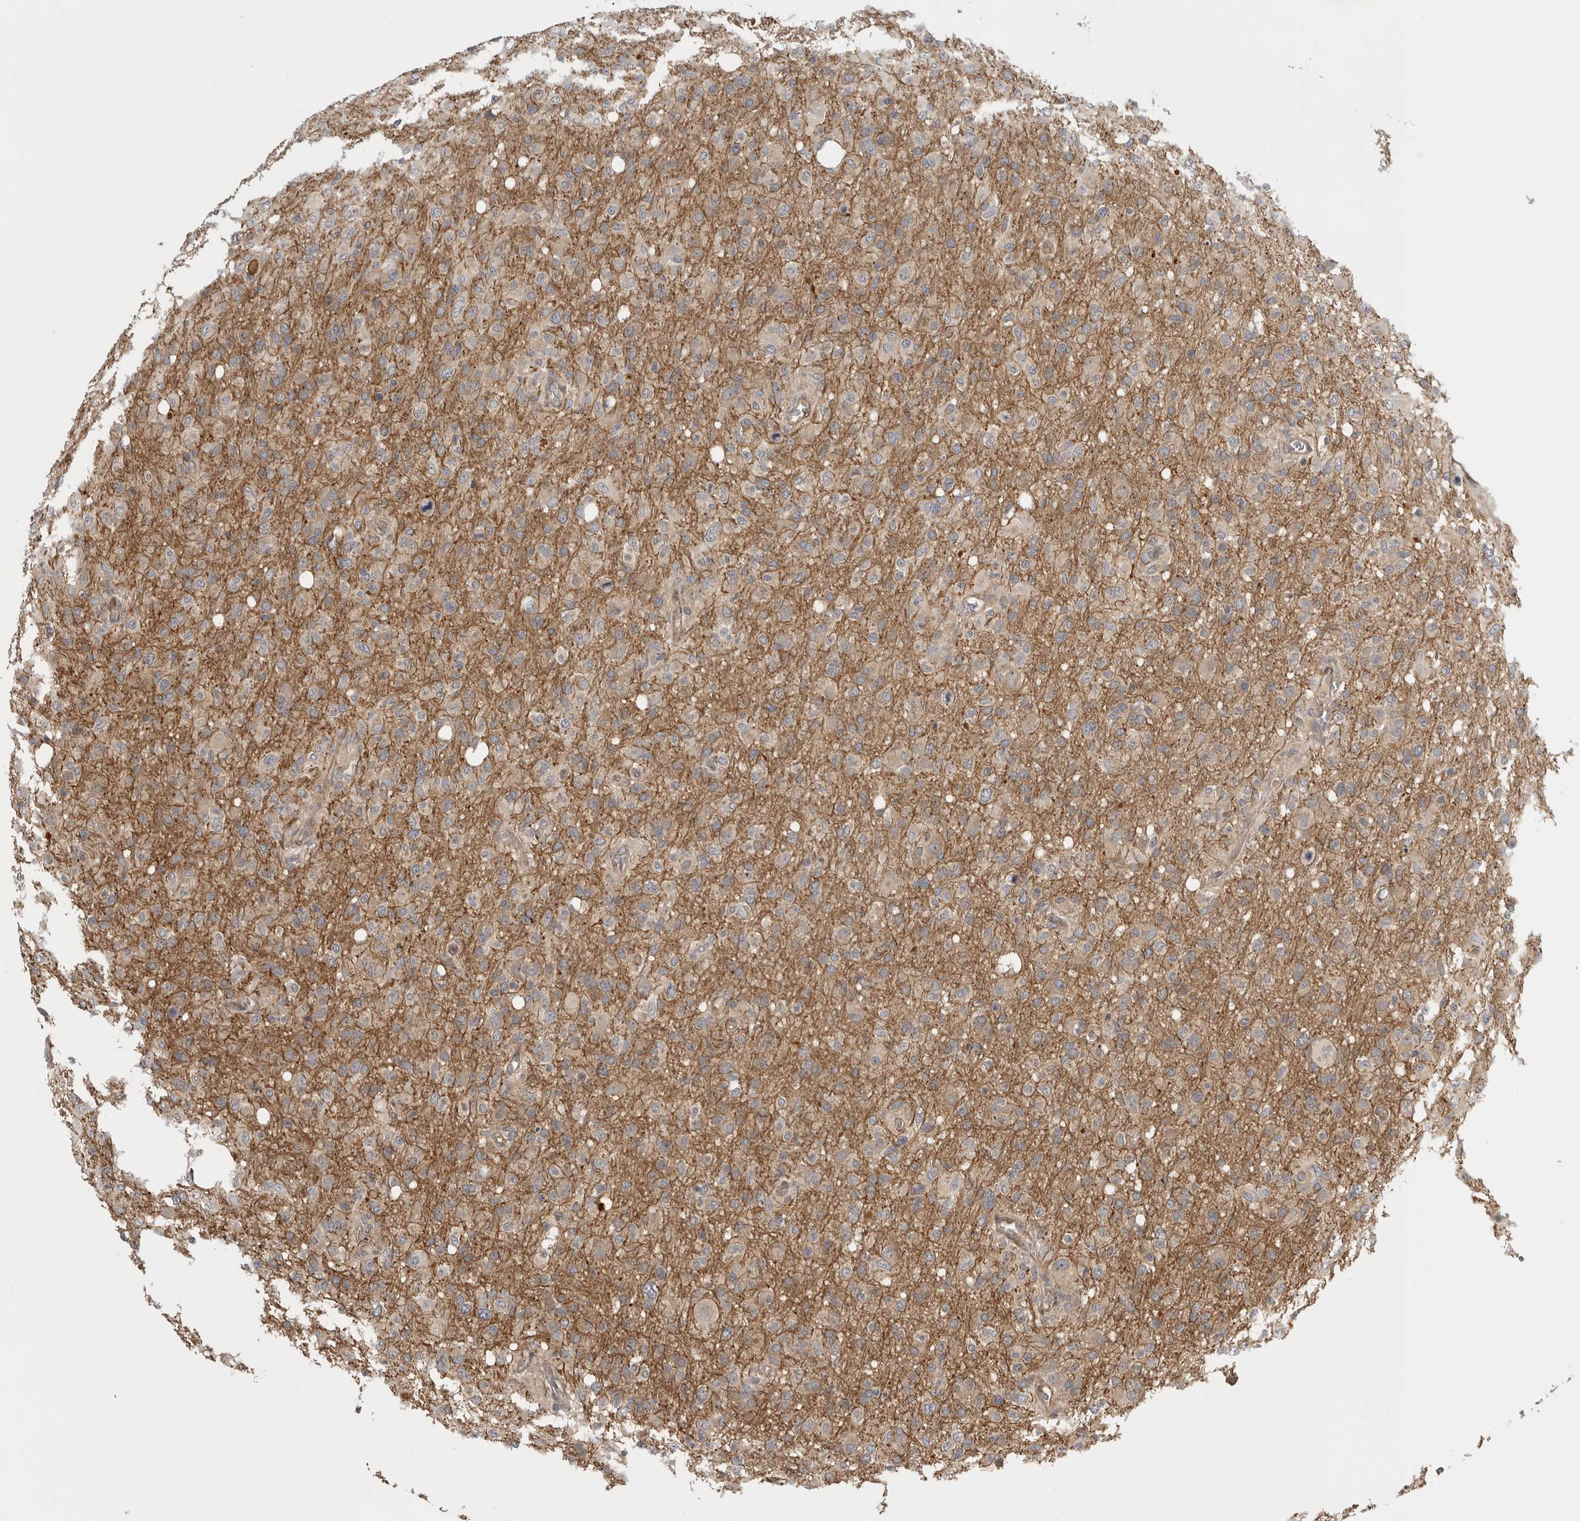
{"staining": {"intensity": "weak", "quantity": ">75%", "location": "cytoplasmic/membranous"}, "tissue": "glioma", "cell_type": "Tumor cells", "image_type": "cancer", "snomed": [{"axis": "morphology", "description": "Glioma, malignant, High grade"}, {"axis": "topography", "description": "Brain"}], "caption": "Brown immunohistochemical staining in human glioma reveals weak cytoplasmic/membranous staining in approximately >75% of tumor cells. (IHC, brightfield microscopy, high magnification).", "gene": "CUEDC1", "patient": {"sex": "female", "age": 57}}